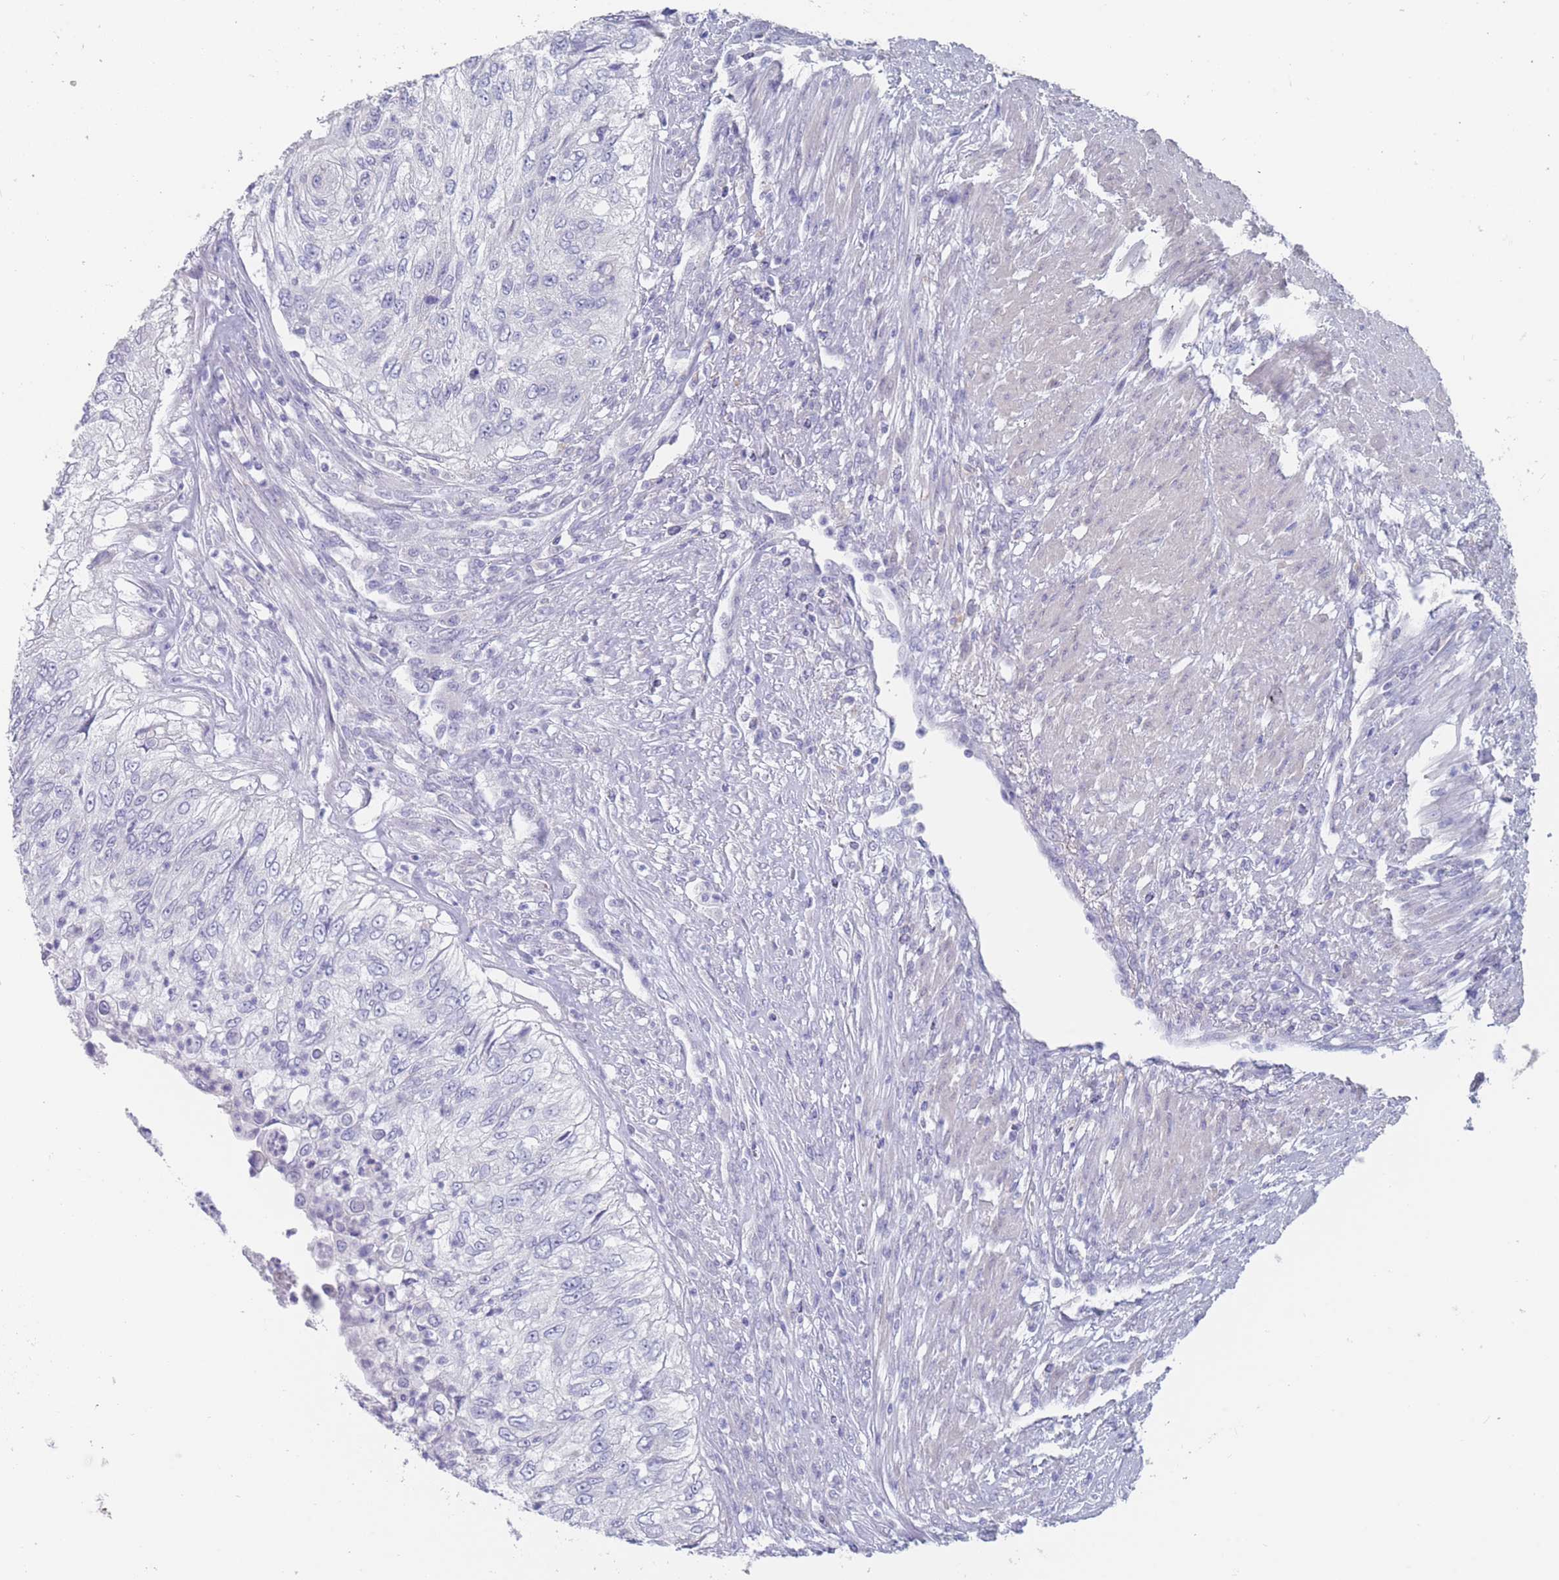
{"staining": {"intensity": "negative", "quantity": "none", "location": "none"}, "tissue": "urothelial cancer", "cell_type": "Tumor cells", "image_type": "cancer", "snomed": [{"axis": "morphology", "description": "Urothelial carcinoma, High grade"}, {"axis": "topography", "description": "Urinary bladder"}], "caption": "This is an immunohistochemistry image of high-grade urothelial carcinoma. There is no positivity in tumor cells.", "gene": "CYP51A1", "patient": {"sex": "female", "age": 60}}